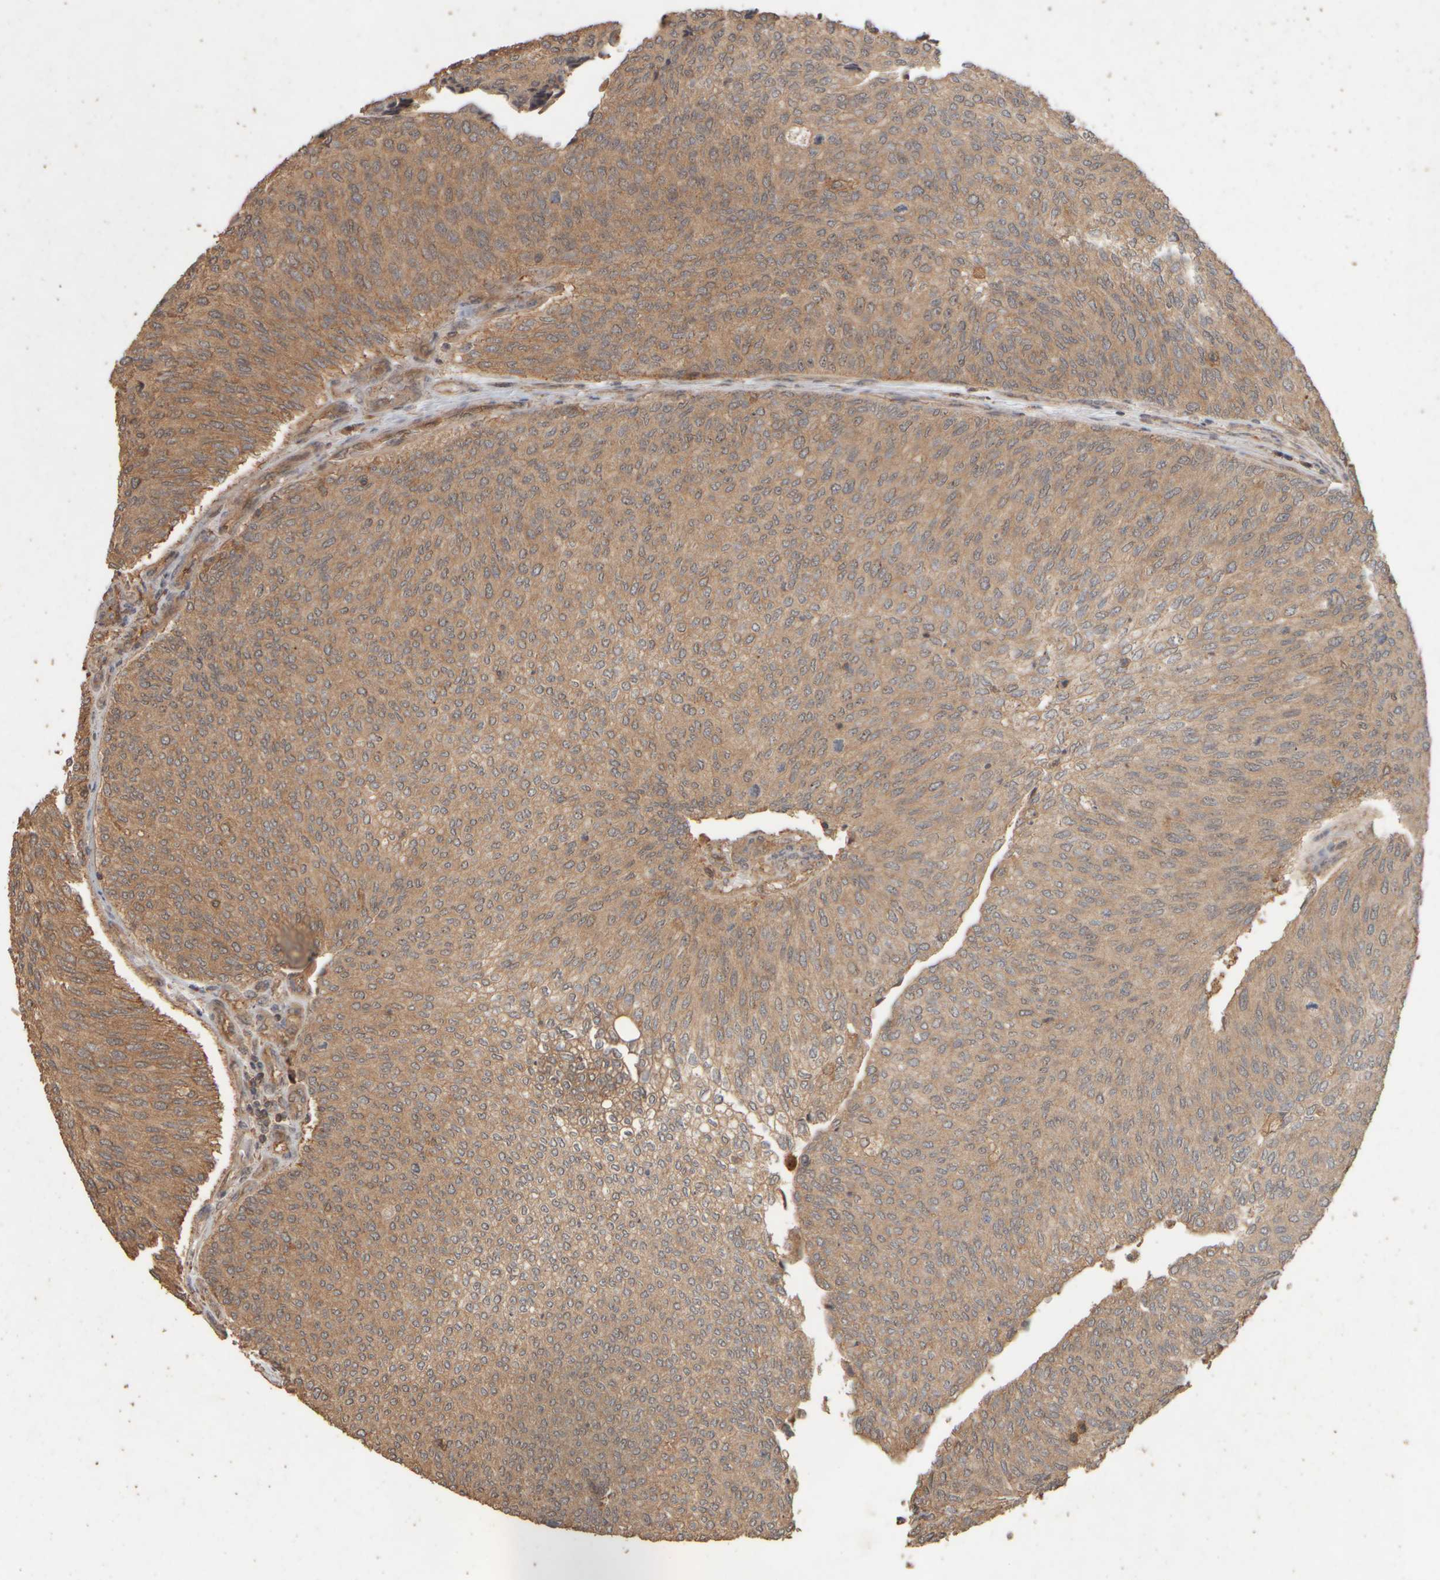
{"staining": {"intensity": "moderate", "quantity": ">75%", "location": "cytoplasmic/membranous"}, "tissue": "urothelial cancer", "cell_type": "Tumor cells", "image_type": "cancer", "snomed": [{"axis": "morphology", "description": "Urothelial carcinoma, Low grade"}, {"axis": "topography", "description": "Urinary bladder"}], "caption": "DAB (3,3'-diaminobenzidine) immunohistochemical staining of urothelial cancer reveals moderate cytoplasmic/membranous protein positivity in about >75% of tumor cells. The staining was performed using DAB (3,3'-diaminobenzidine), with brown indicating positive protein expression. Nuclei are stained blue with hematoxylin.", "gene": "SPHK1", "patient": {"sex": "female", "age": 79}}